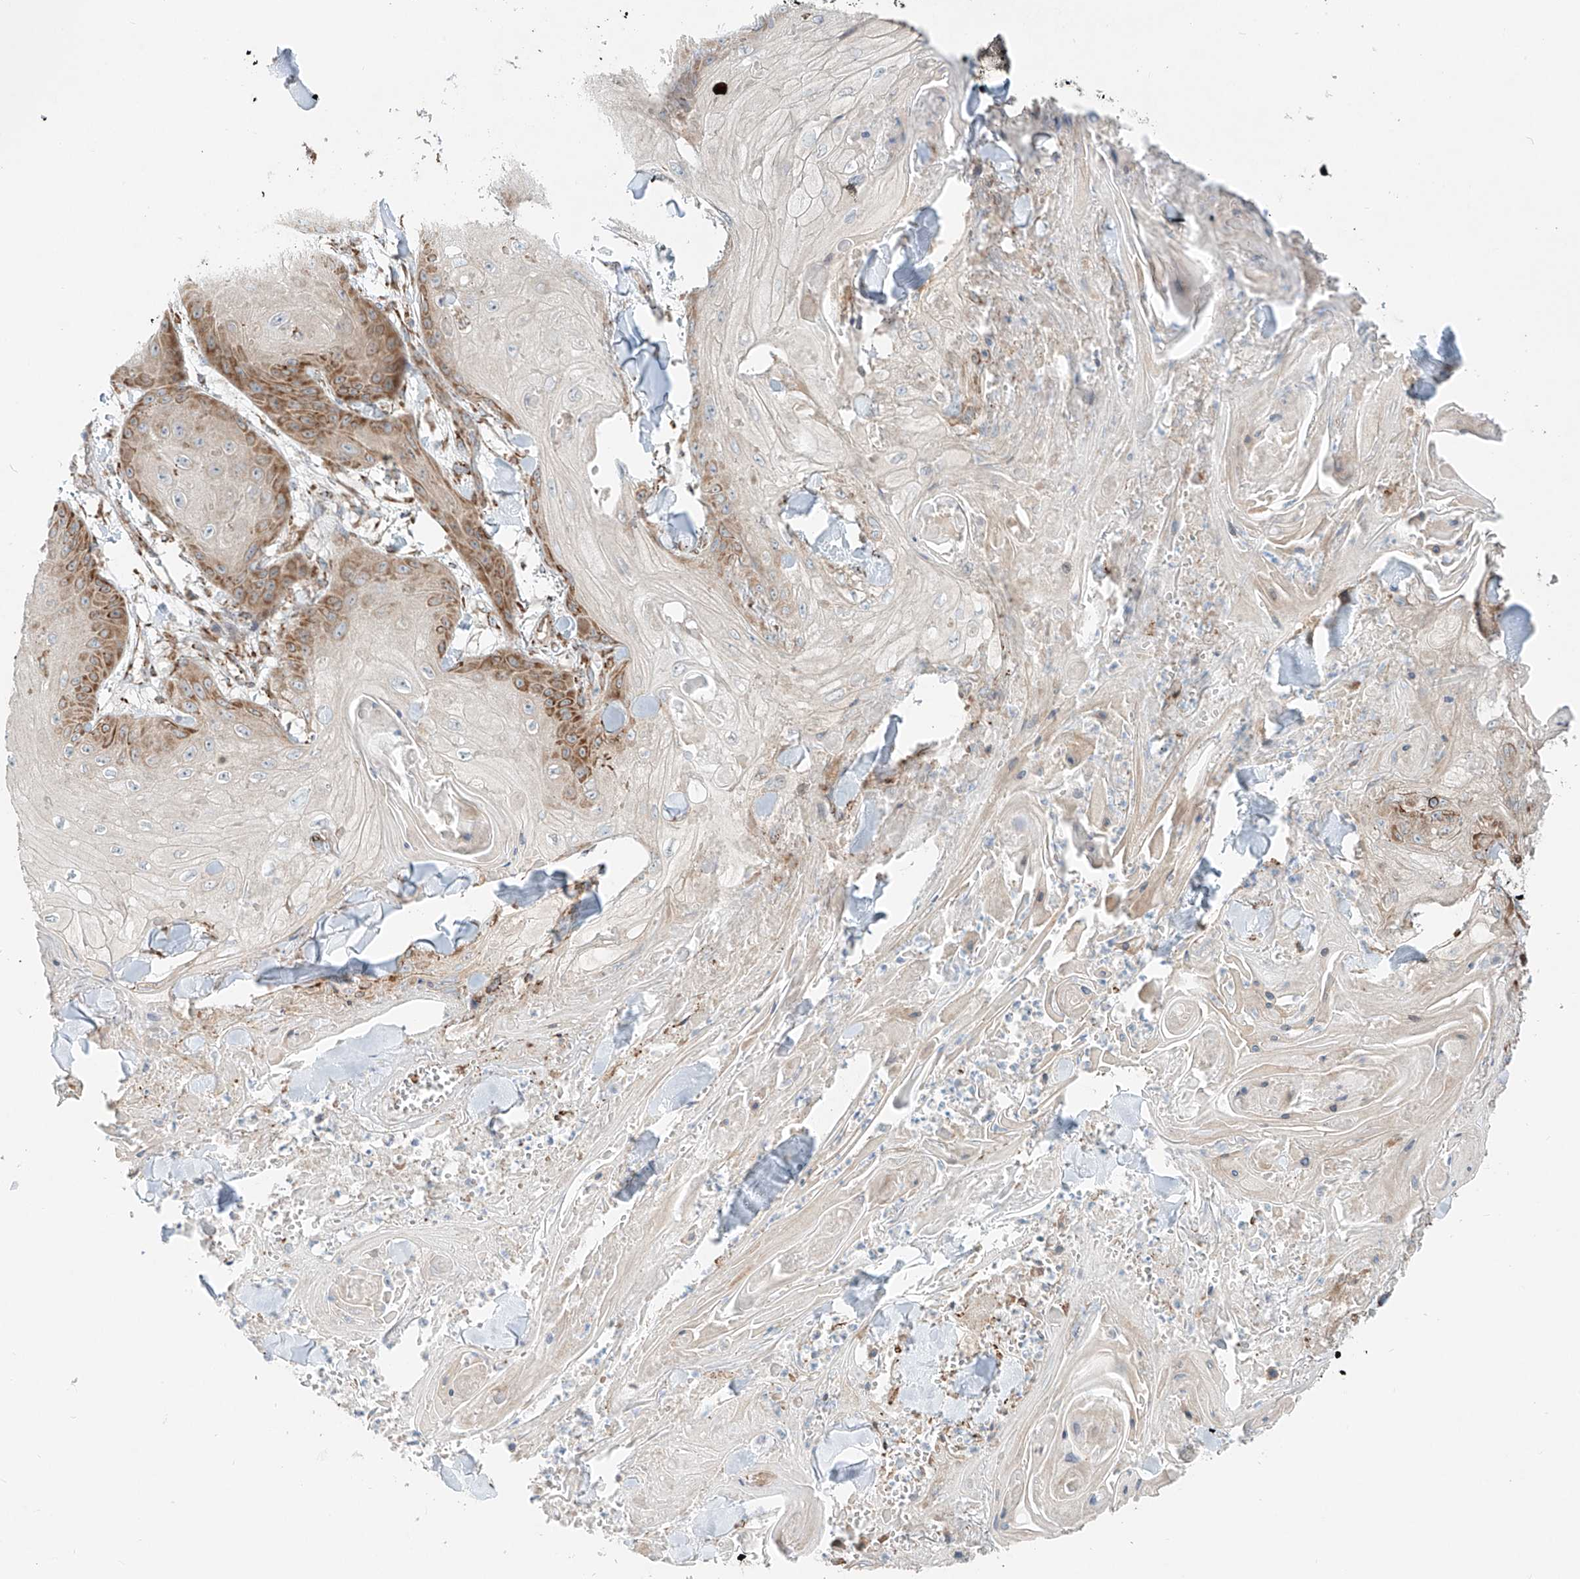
{"staining": {"intensity": "moderate", "quantity": "<25%", "location": "cytoplasmic/membranous"}, "tissue": "skin cancer", "cell_type": "Tumor cells", "image_type": "cancer", "snomed": [{"axis": "morphology", "description": "Squamous cell carcinoma, NOS"}, {"axis": "topography", "description": "Skin"}], "caption": "IHC staining of skin cancer, which exhibits low levels of moderate cytoplasmic/membranous positivity in approximately <25% of tumor cells indicating moderate cytoplasmic/membranous protein expression. The staining was performed using DAB (brown) for protein detection and nuclei were counterstained in hematoxylin (blue).", "gene": "EIPR1", "patient": {"sex": "male", "age": 74}}